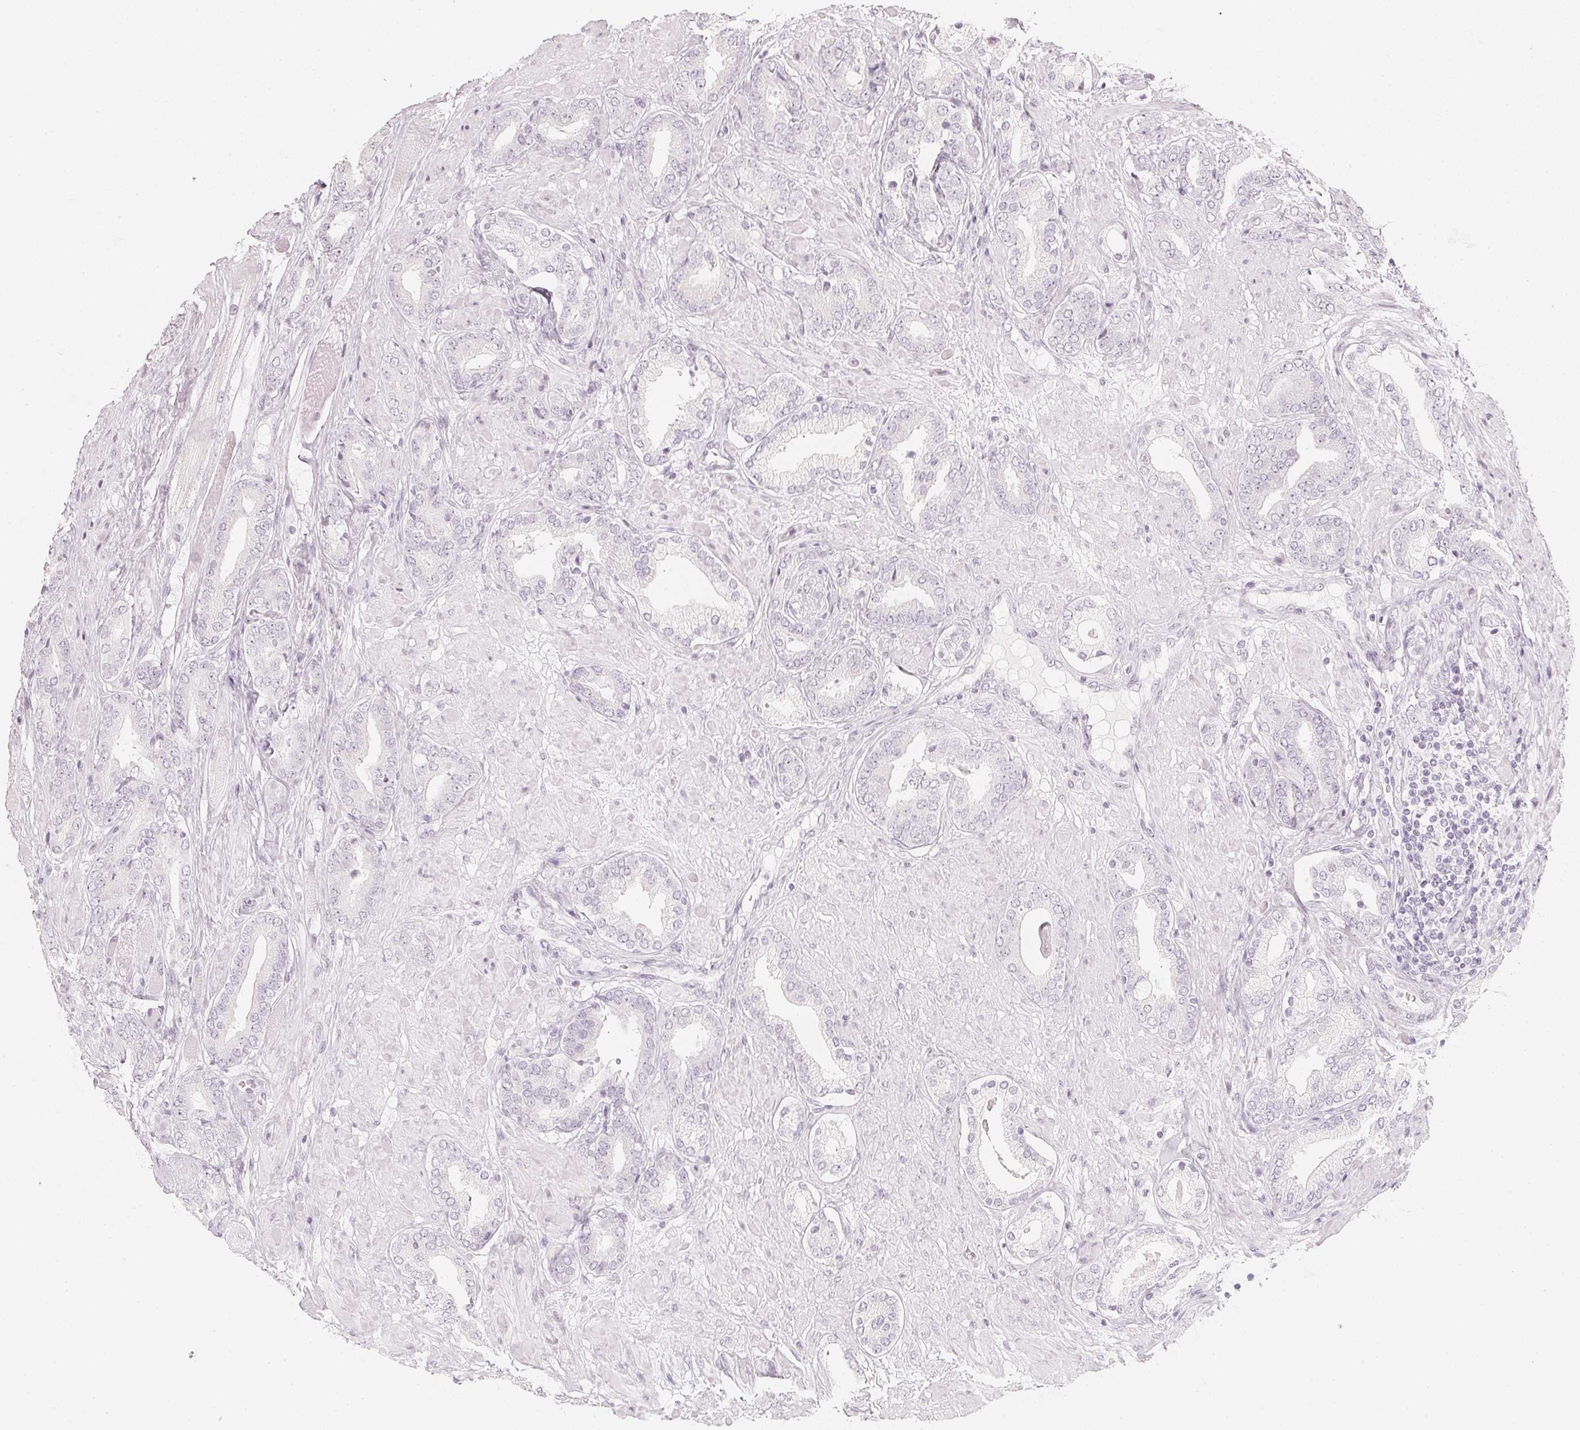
{"staining": {"intensity": "negative", "quantity": "none", "location": "none"}, "tissue": "prostate cancer", "cell_type": "Tumor cells", "image_type": "cancer", "snomed": [{"axis": "morphology", "description": "Adenocarcinoma, High grade"}, {"axis": "topography", "description": "Prostate"}], "caption": "This is an IHC histopathology image of human adenocarcinoma (high-grade) (prostate). There is no staining in tumor cells.", "gene": "SLC22A8", "patient": {"sex": "male", "age": 56}}